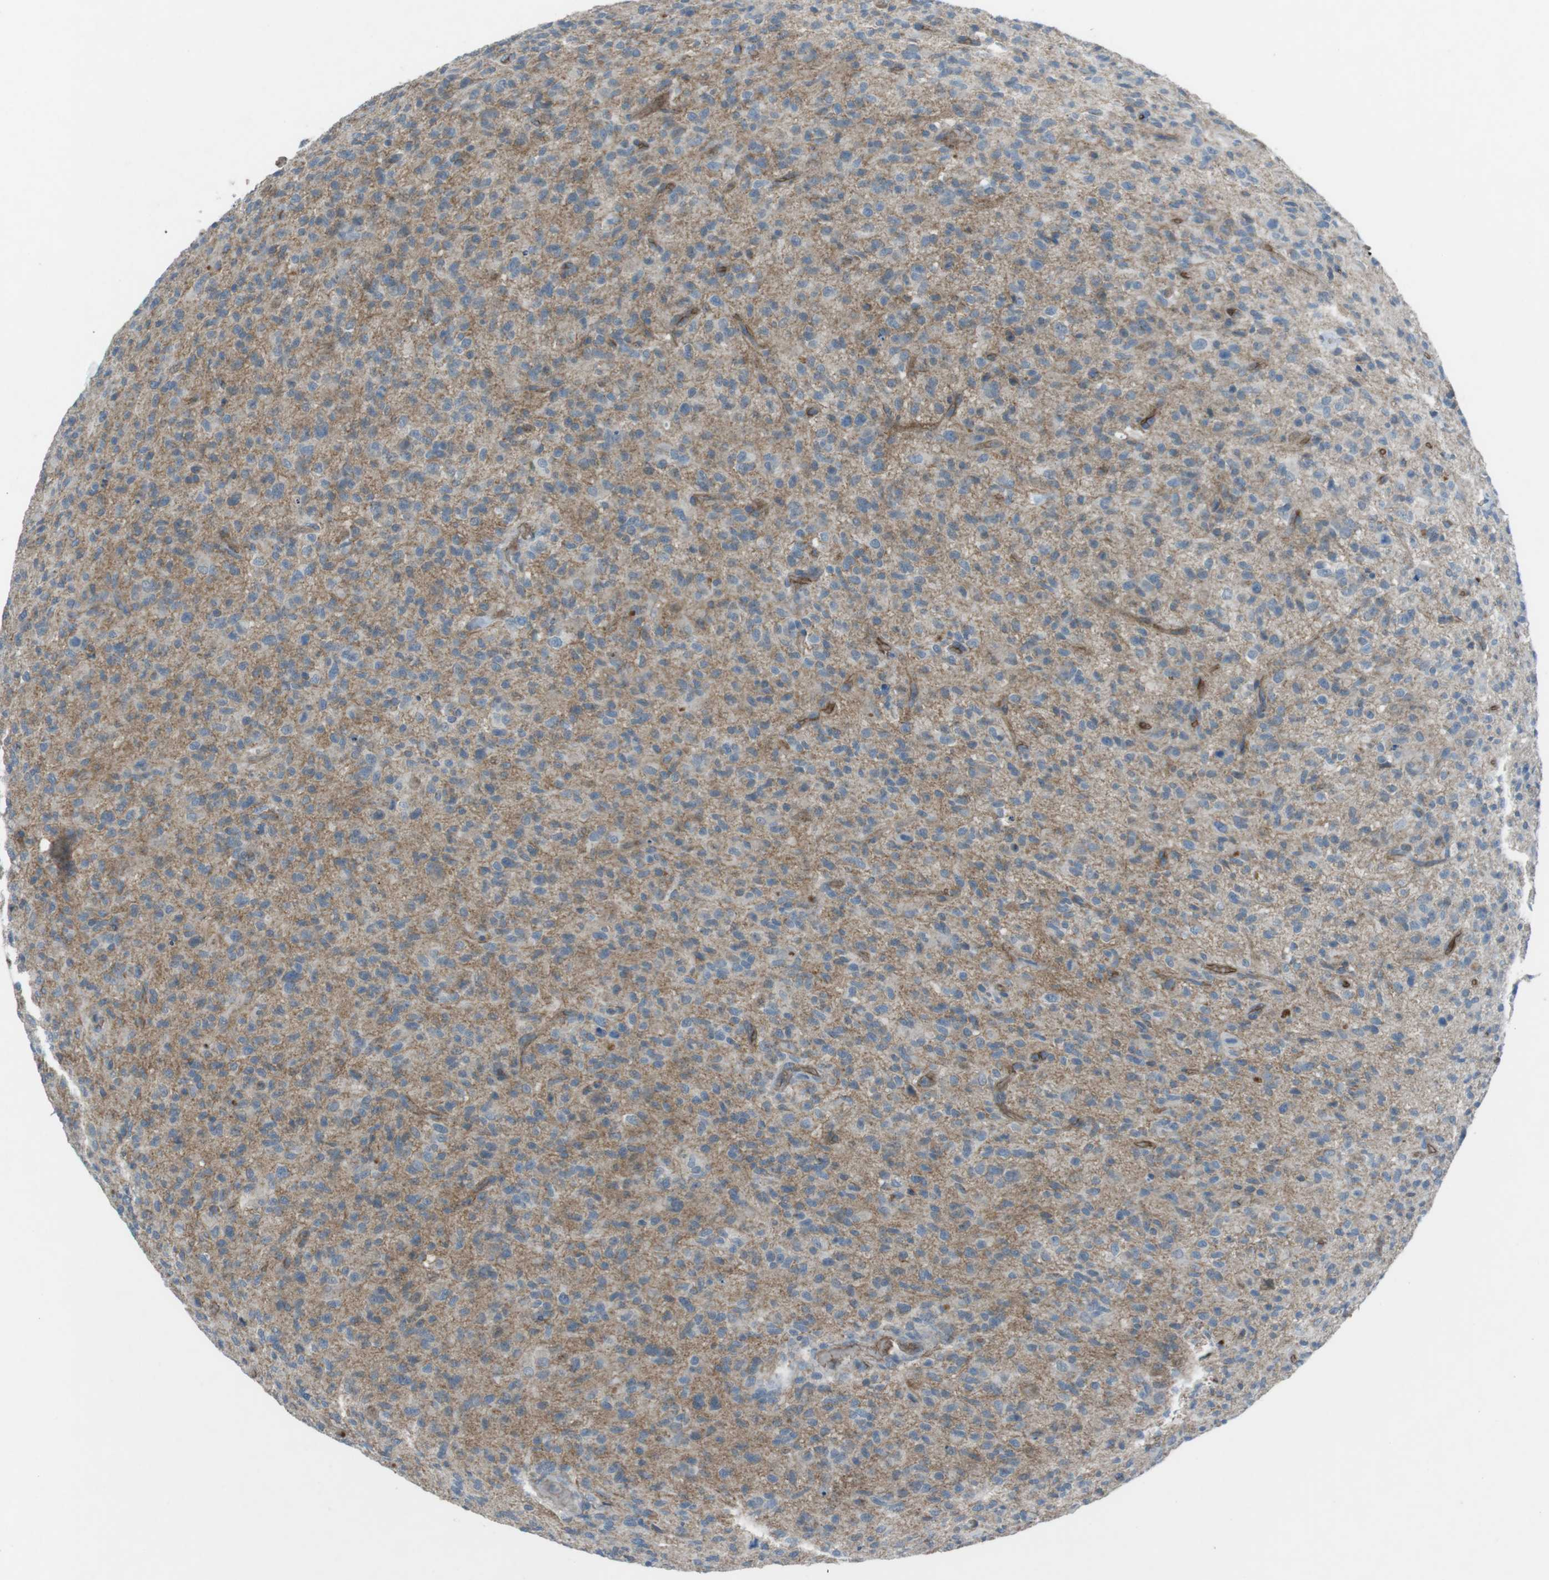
{"staining": {"intensity": "weak", "quantity": "25%-75%", "location": "cytoplasmic/membranous"}, "tissue": "glioma", "cell_type": "Tumor cells", "image_type": "cancer", "snomed": [{"axis": "morphology", "description": "Glioma, malignant, High grade"}, {"axis": "topography", "description": "Brain"}], "caption": "IHC staining of malignant glioma (high-grade), which displays low levels of weak cytoplasmic/membranous staining in approximately 25%-75% of tumor cells indicating weak cytoplasmic/membranous protein expression. The staining was performed using DAB (3,3'-diaminobenzidine) (brown) for protein detection and nuclei were counterstained in hematoxylin (blue).", "gene": "SPTA1", "patient": {"sex": "male", "age": 71}}